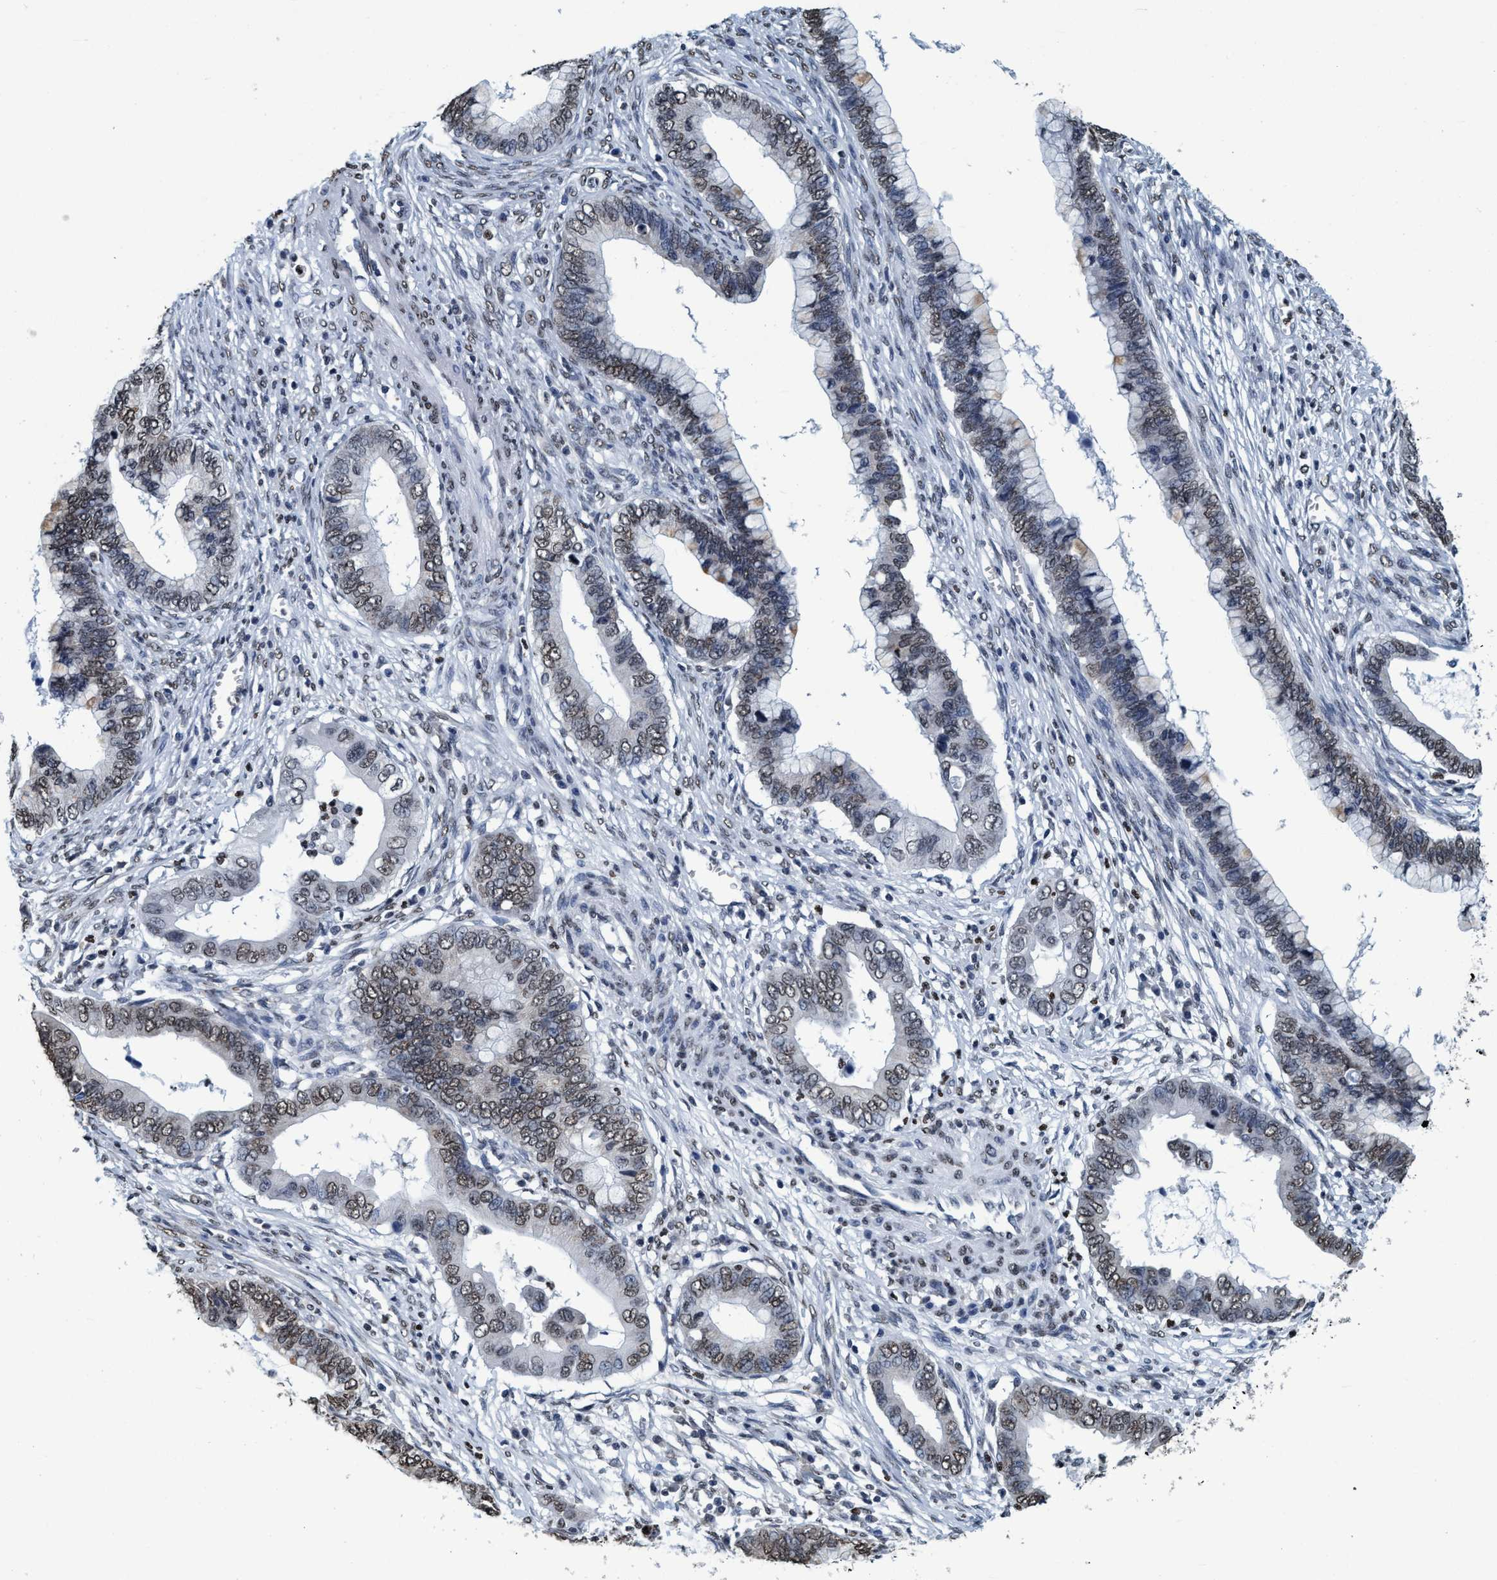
{"staining": {"intensity": "weak", "quantity": ">75%", "location": "nuclear"}, "tissue": "cervical cancer", "cell_type": "Tumor cells", "image_type": "cancer", "snomed": [{"axis": "morphology", "description": "Adenocarcinoma, NOS"}, {"axis": "topography", "description": "Cervix"}], "caption": "DAB (3,3'-diaminobenzidine) immunohistochemical staining of cervical adenocarcinoma reveals weak nuclear protein positivity in about >75% of tumor cells.", "gene": "CCNE2", "patient": {"sex": "female", "age": 44}}